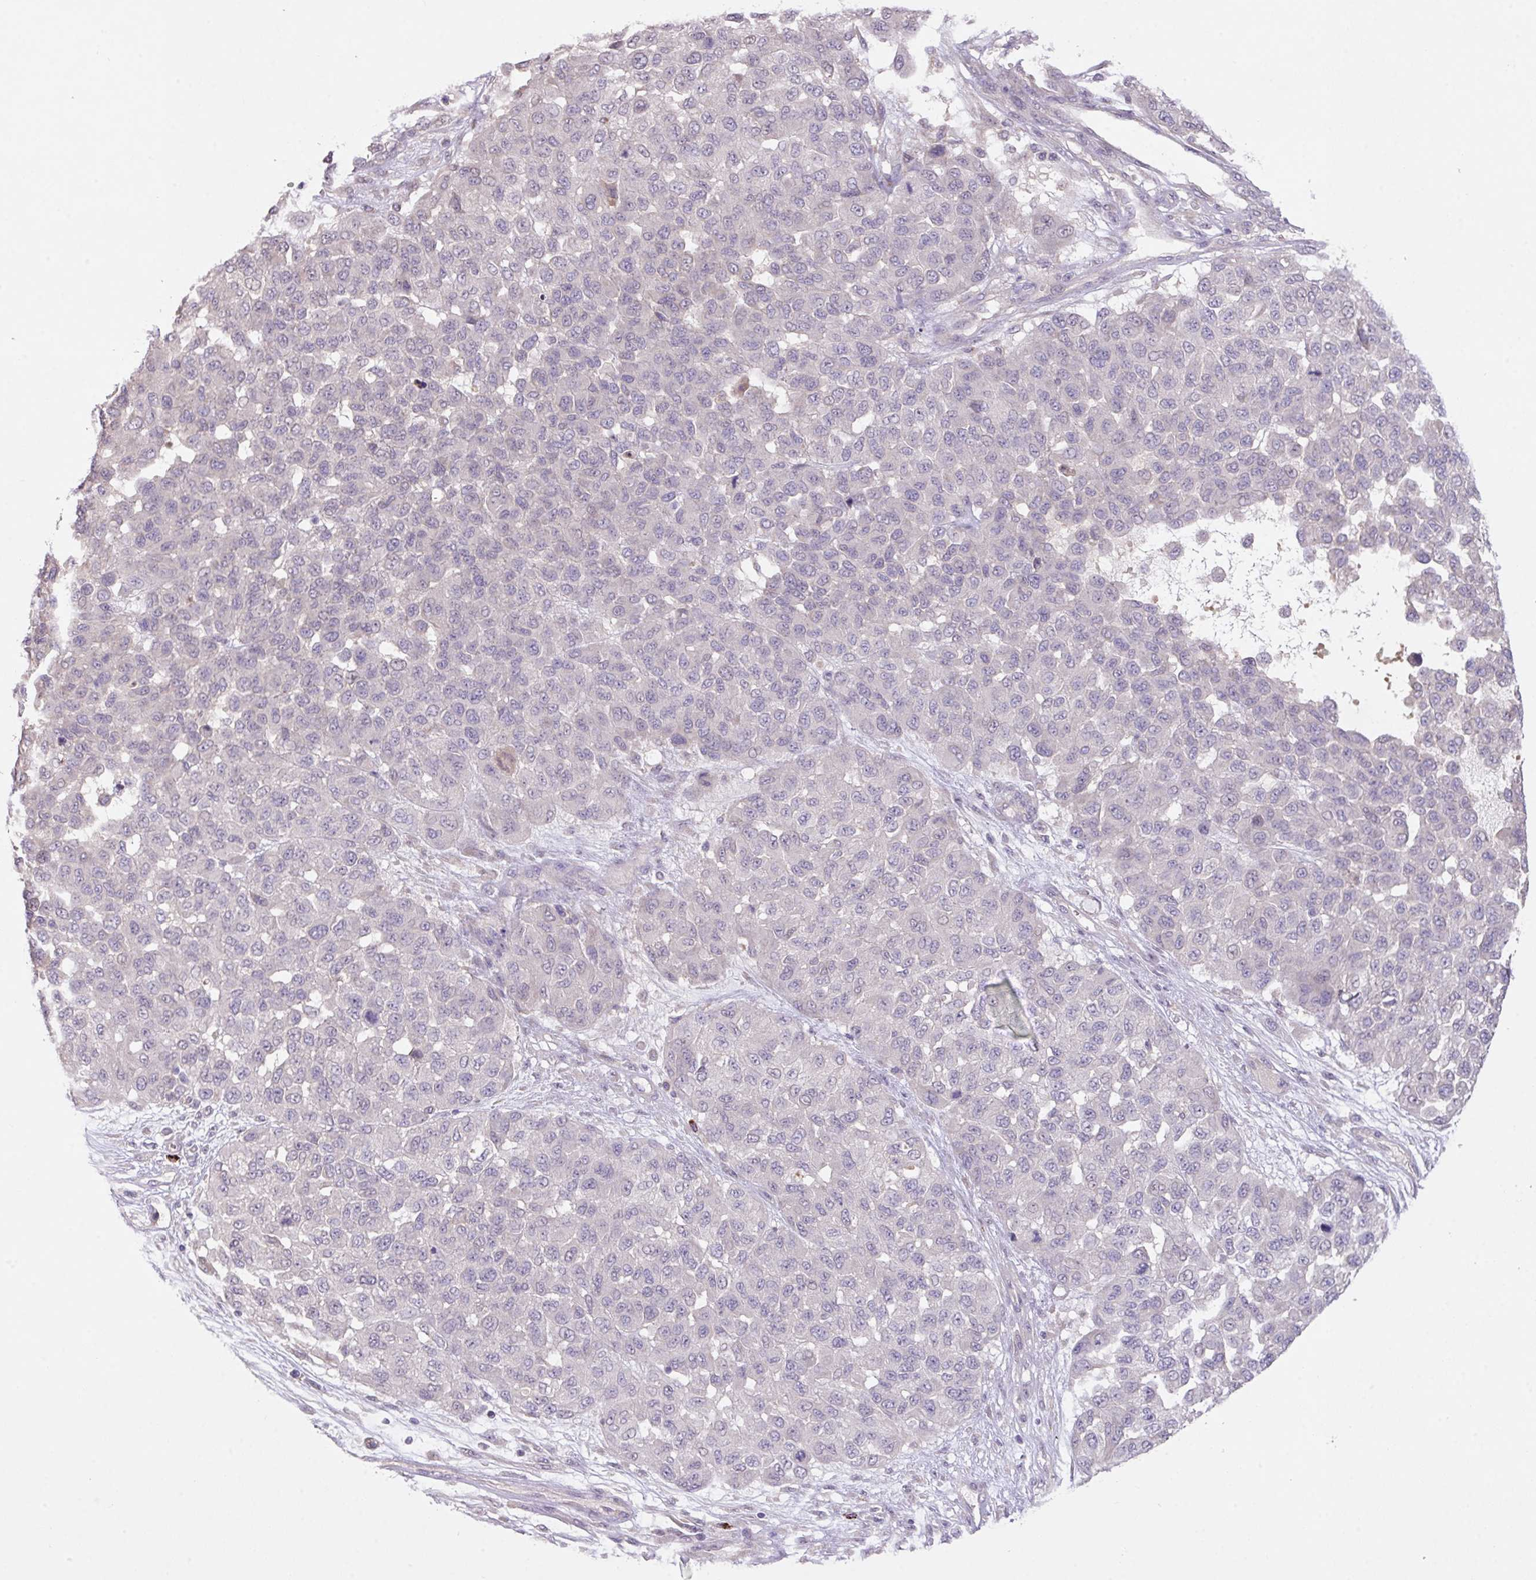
{"staining": {"intensity": "negative", "quantity": "none", "location": "none"}, "tissue": "melanoma", "cell_type": "Tumor cells", "image_type": "cancer", "snomed": [{"axis": "morphology", "description": "Malignant melanoma, NOS"}, {"axis": "topography", "description": "Skin"}], "caption": "This is an immunohistochemistry (IHC) histopathology image of human malignant melanoma. There is no positivity in tumor cells.", "gene": "PRADC1", "patient": {"sex": "male", "age": 62}}